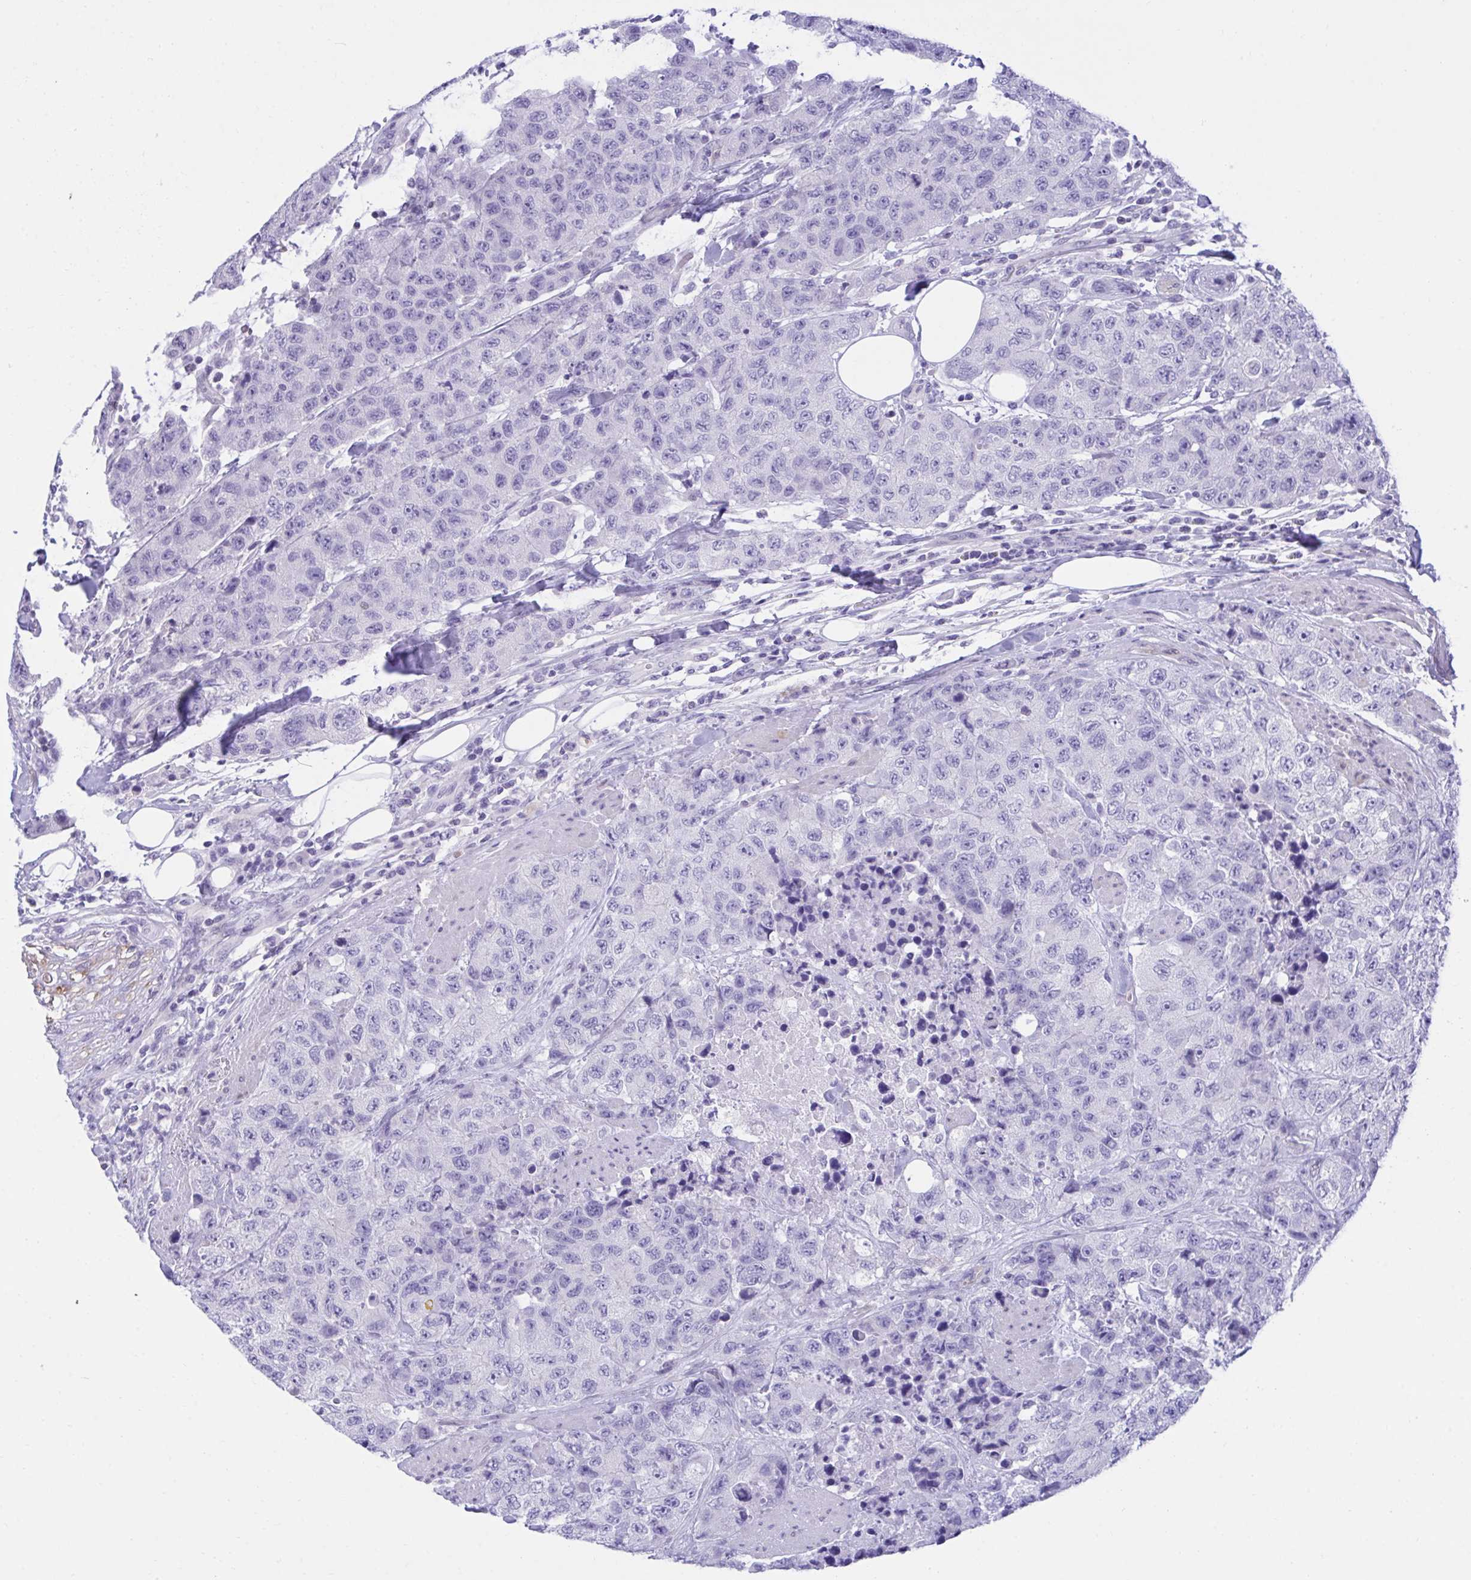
{"staining": {"intensity": "negative", "quantity": "none", "location": "none"}, "tissue": "urothelial cancer", "cell_type": "Tumor cells", "image_type": "cancer", "snomed": [{"axis": "morphology", "description": "Urothelial carcinoma, High grade"}, {"axis": "topography", "description": "Urinary bladder"}], "caption": "IHC of human urothelial cancer shows no staining in tumor cells.", "gene": "PGM2L1", "patient": {"sex": "female", "age": 78}}